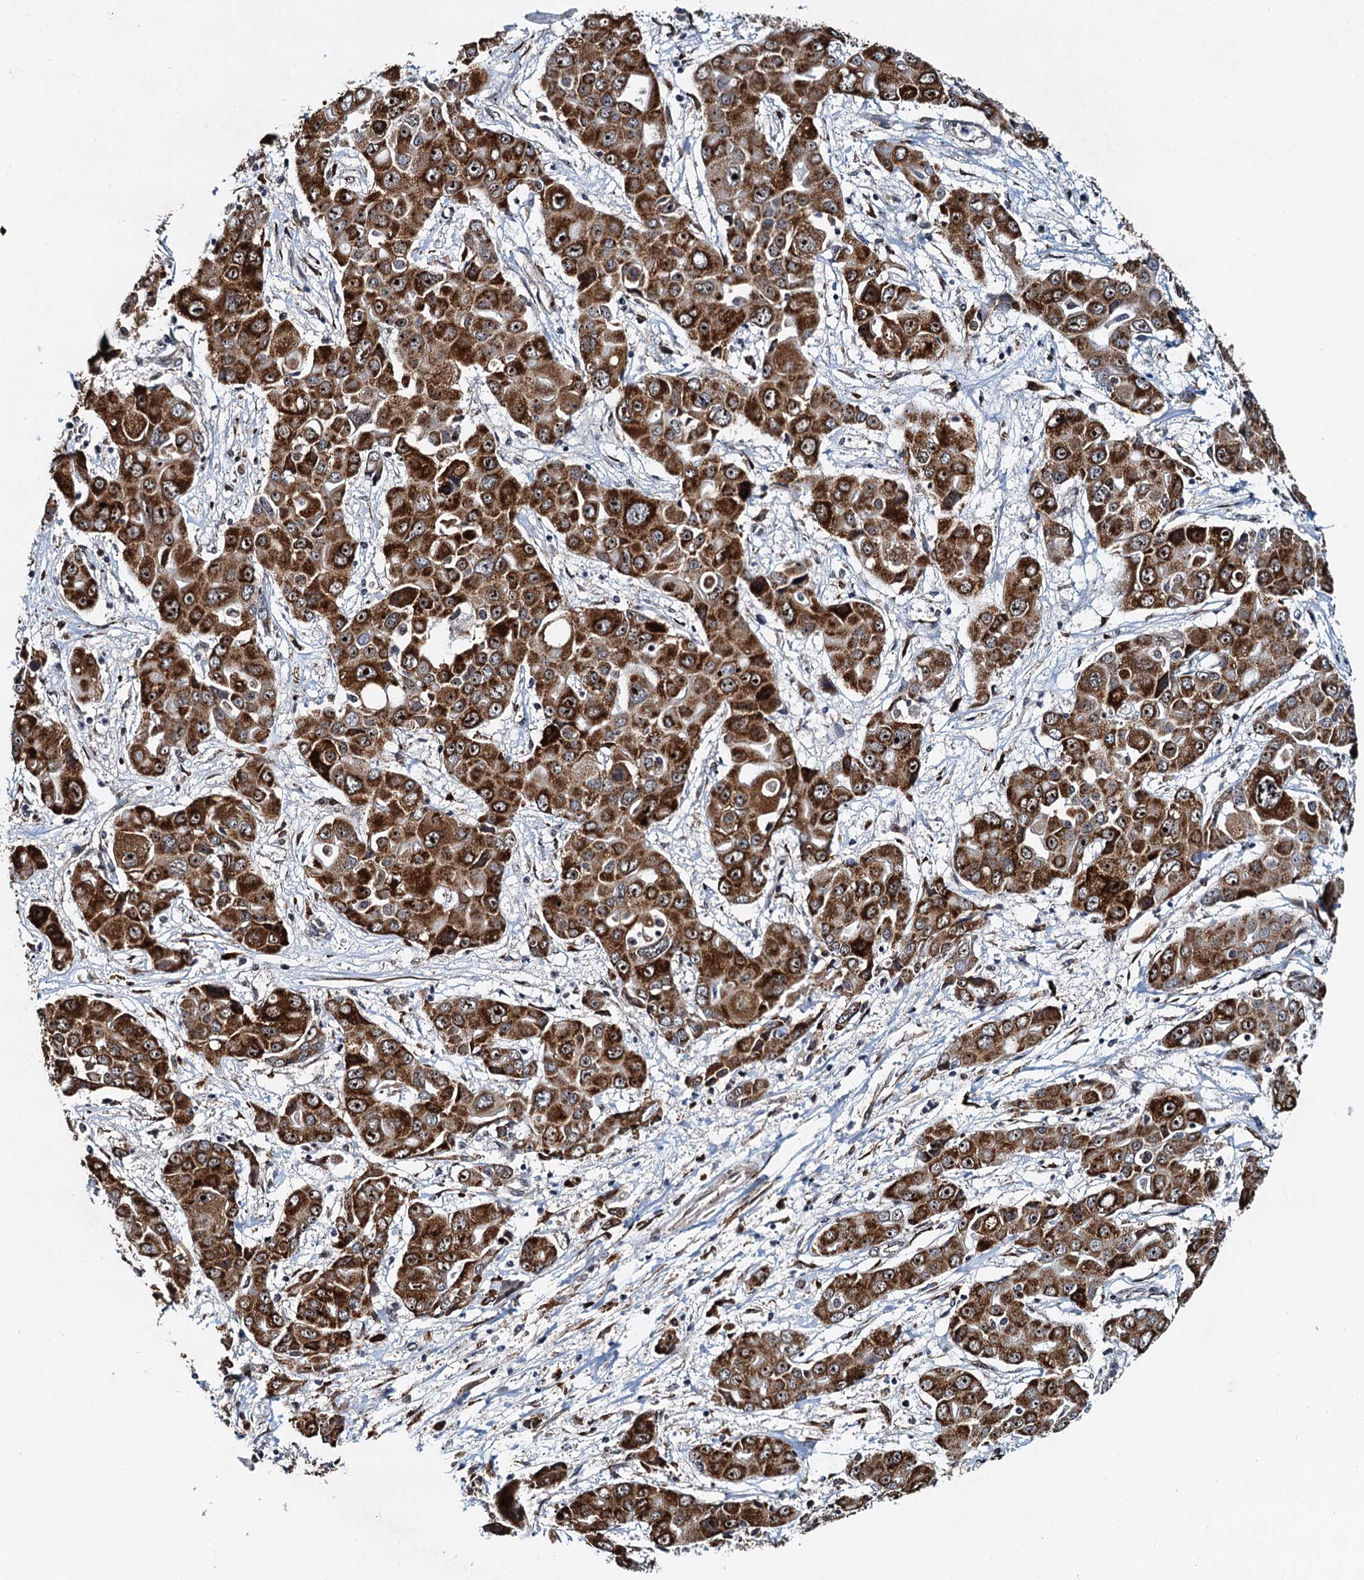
{"staining": {"intensity": "strong", "quantity": ">75%", "location": "cytoplasmic/membranous,nuclear"}, "tissue": "liver cancer", "cell_type": "Tumor cells", "image_type": "cancer", "snomed": [{"axis": "morphology", "description": "Cholangiocarcinoma"}, {"axis": "topography", "description": "Liver"}], "caption": "IHC of human cholangiocarcinoma (liver) shows high levels of strong cytoplasmic/membranous and nuclear staining in about >75% of tumor cells. IHC stains the protein of interest in brown and the nuclei are stained blue.", "gene": "DNAJC21", "patient": {"sex": "male", "age": 67}}